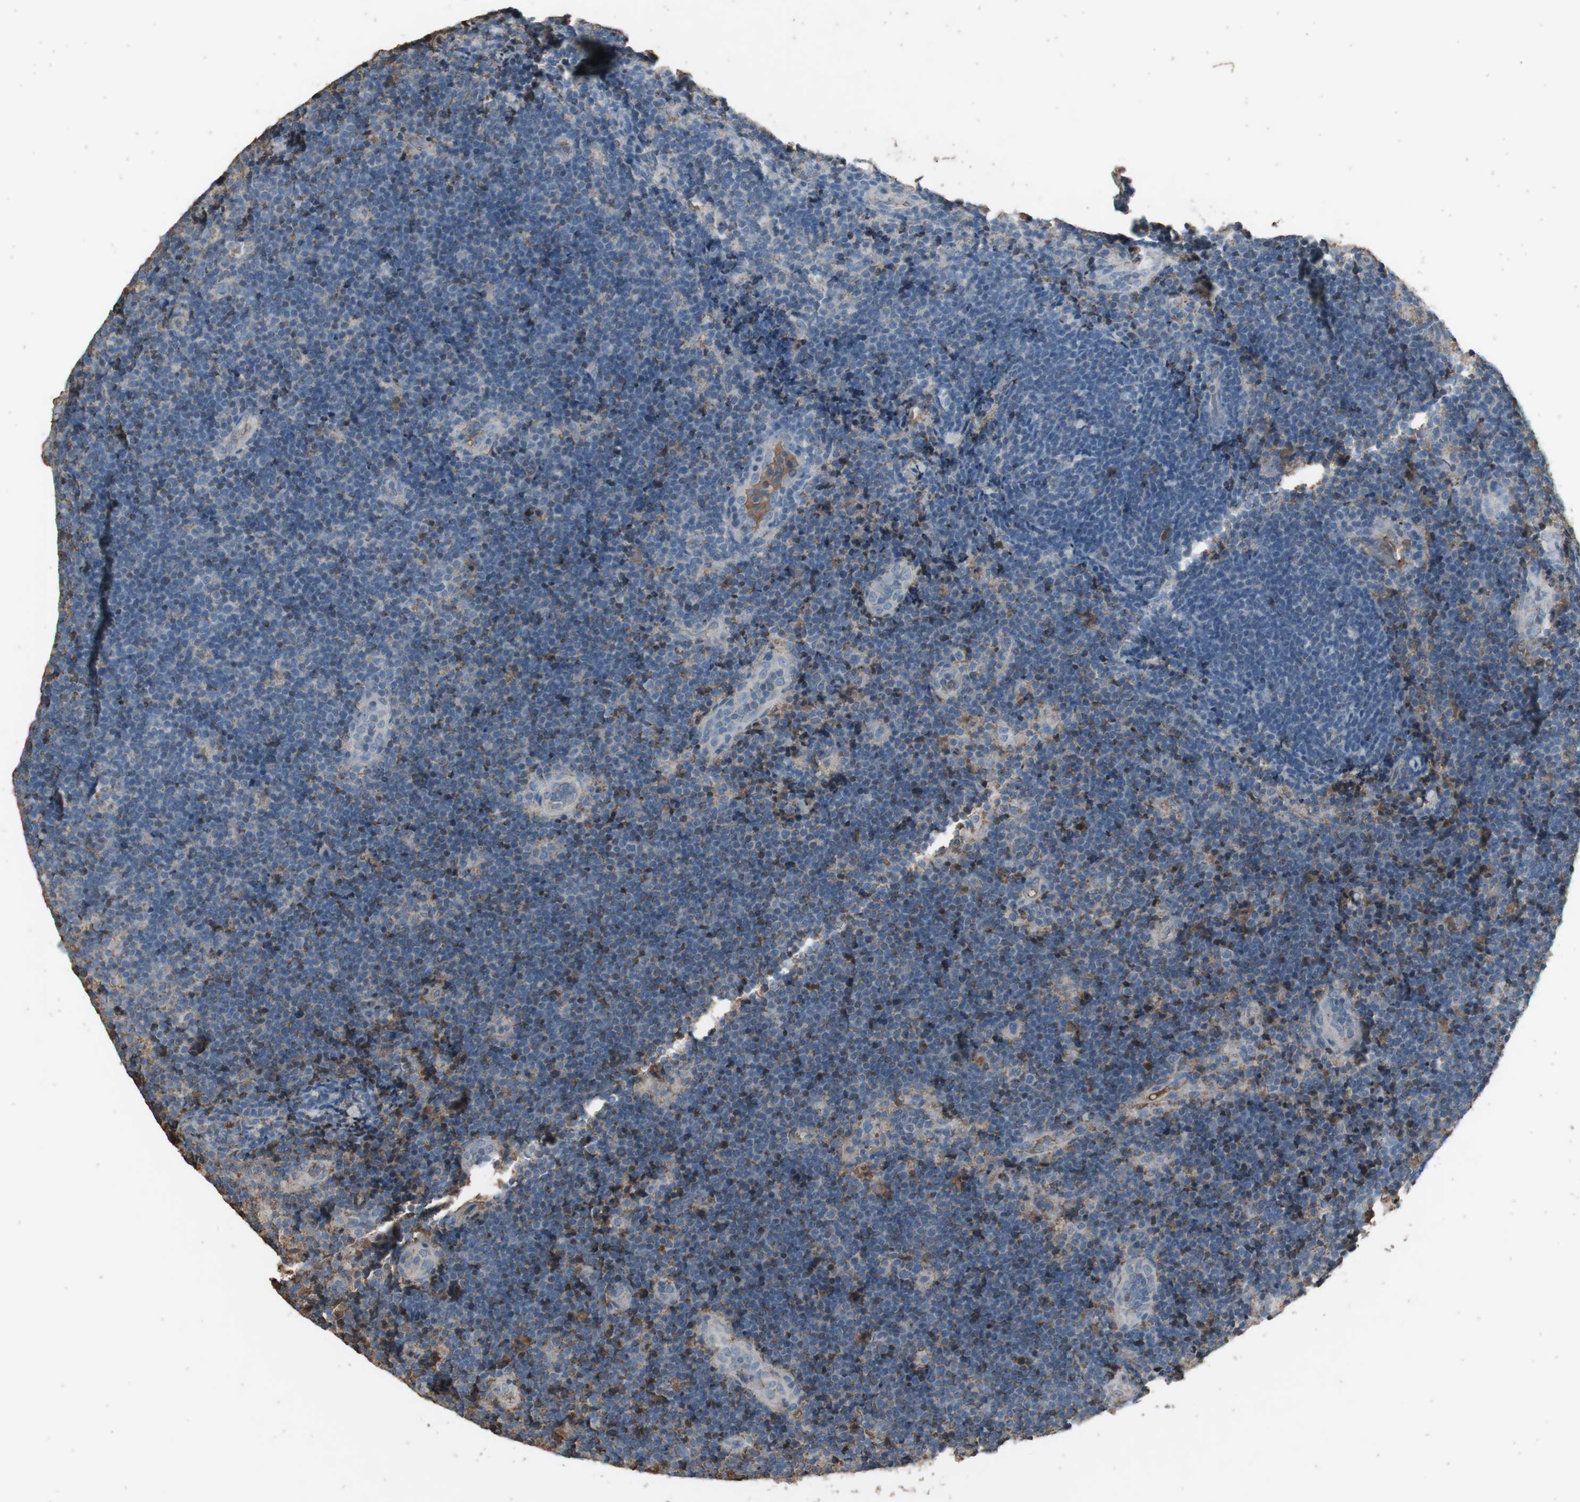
{"staining": {"intensity": "negative", "quantity": "none", "location": "none"}, "tissue": "lymphoma", "cell_type": "Tumor cells", "image_type": "cancer", "snomed": [{"axis": "morphology", "description": "Malignant lymphoma, non-Hodgkin's type, Low grade"}, {"axis": "topography", "description": "Lymph node"}], "caption": "DAB (3,3'-diaminobenzidine) immunohistochemical staining of human lymphoma shows no significant staining in tumor cells. (DAB (3,3'-diaminobenzidine) IHC, high magnification).", "gene": "MMP14", "patient": {"sex": "male", "age": 83}}